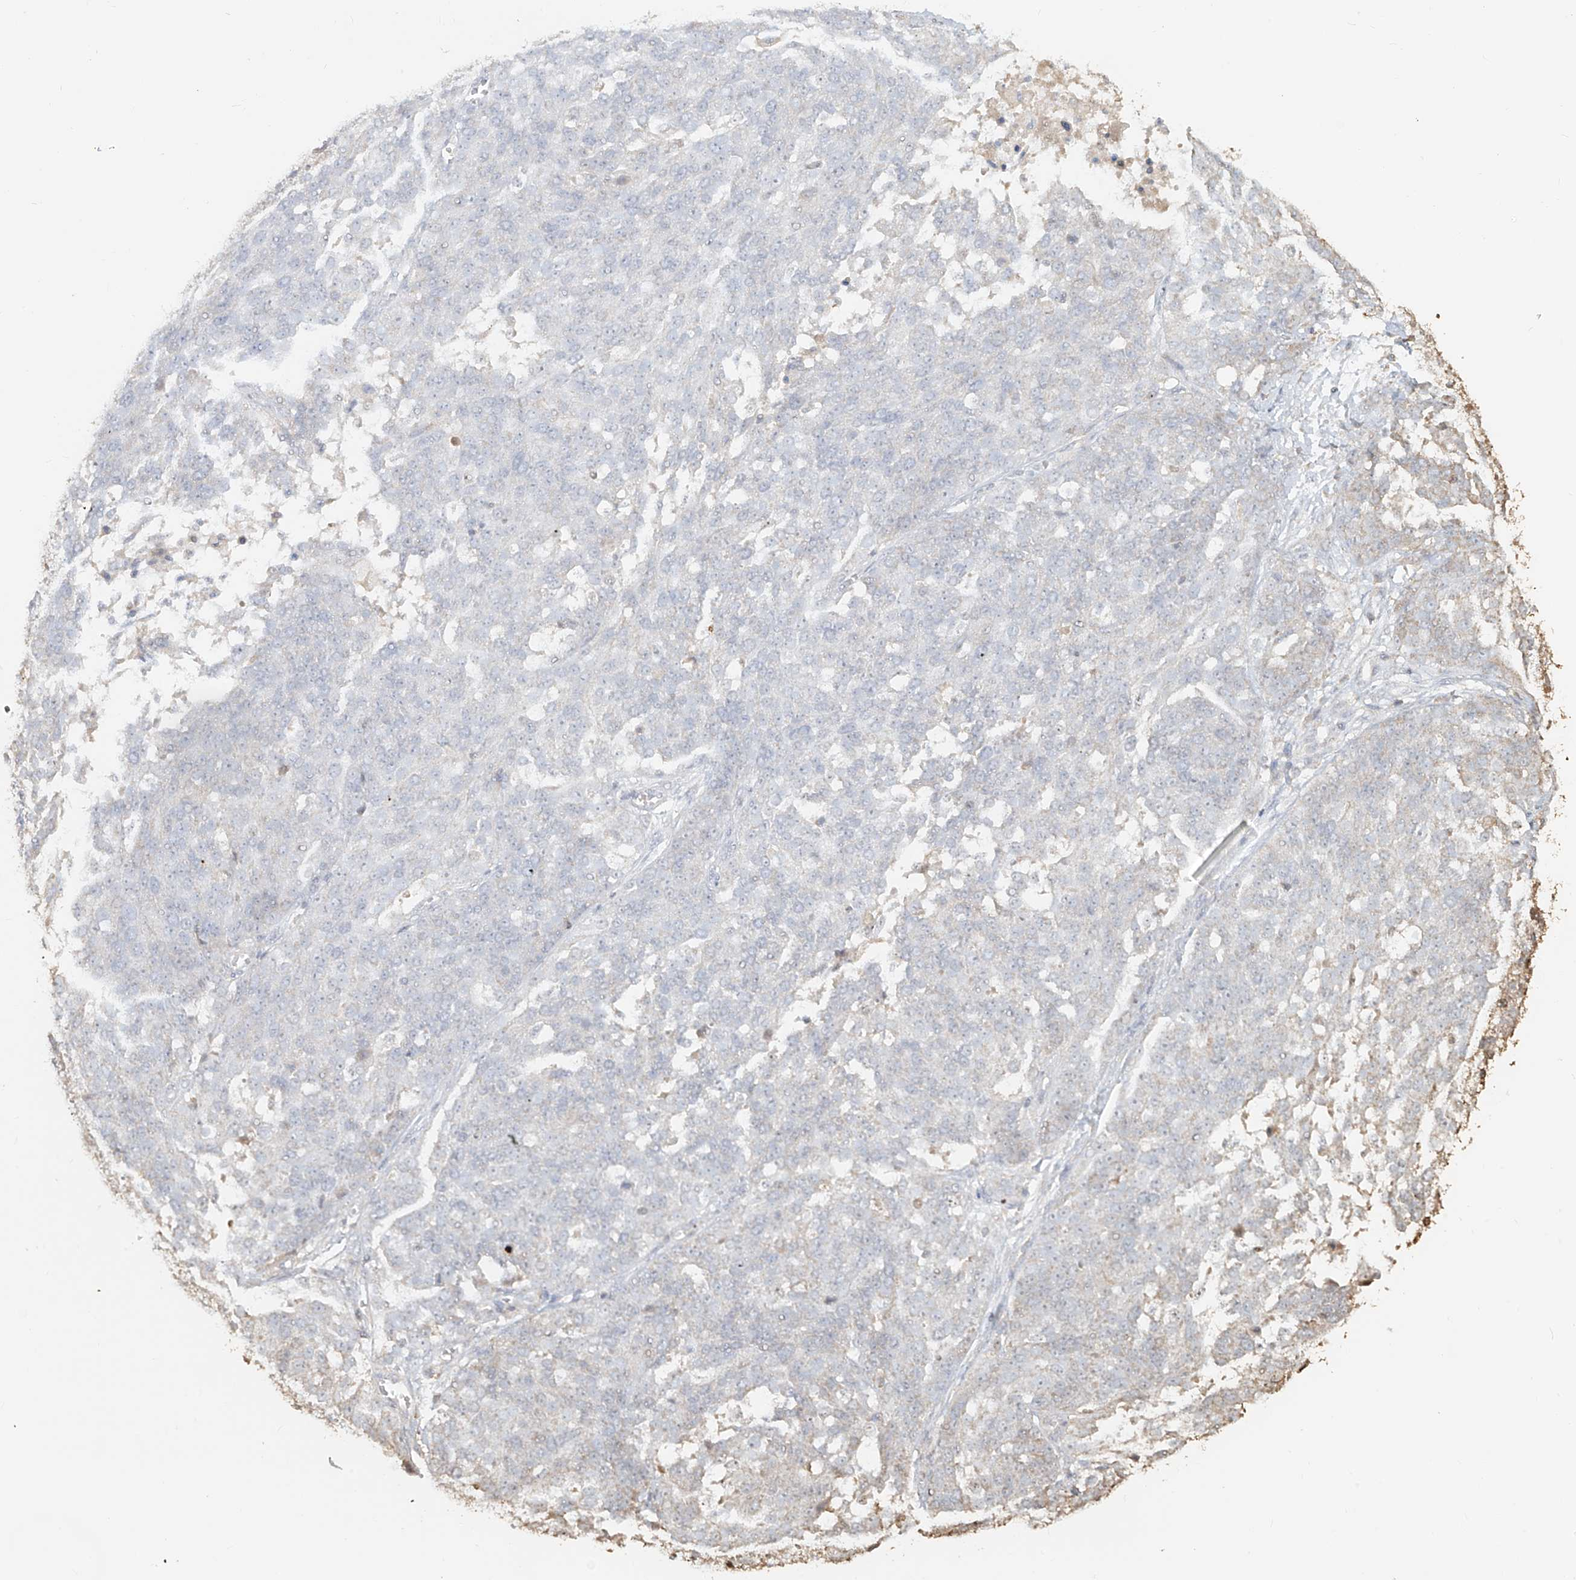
{"staining": {"intensity": "negative", "quantity": "none", "location": "none"}, "tissue": "ovarian cancer", "cell_type": "Tumor cells", "image_type": "cancer", "snomed": [{"axis": "morphology", "description": "Cystadenocarcinoma, serous, NOS"}, {"axis": "topography", "description": "Ovary"}], "caption": "This photomicrograph is of serous cystadenocarcinoma (ovarian) stained with immunohistochemistry (IHC) to label a protein in brown with the nuclei are counter-stained blue. There is no positivity in tumor cells. (DAB immunohistochemistry with hematoxylin counter stain).", "gene": "NPHS1", "patient": {"sex": "female", "age": 44}}